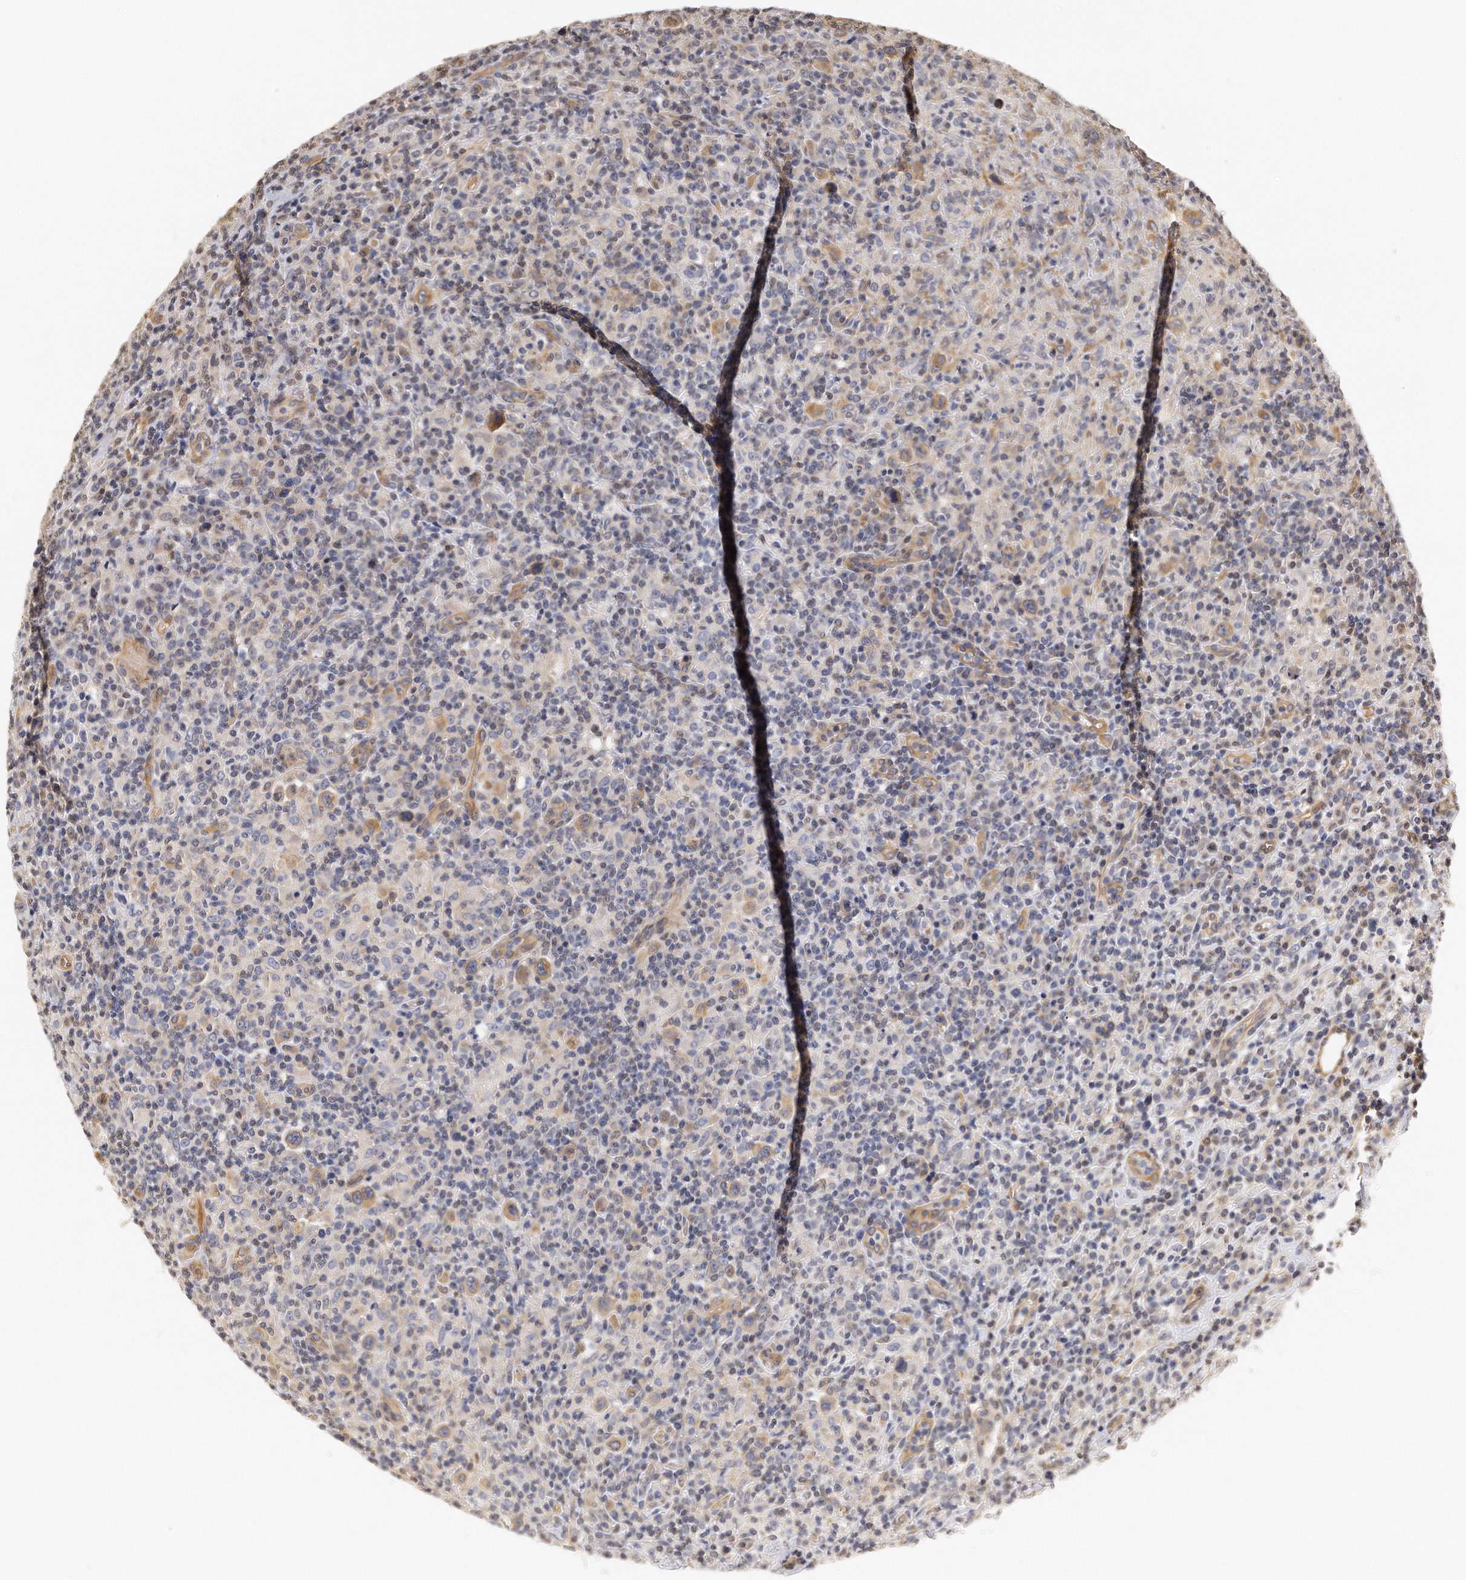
{"staining": {"intensity": "moderate", "quantity": ">75%", "location": "cytoplasmic/membranous"}, "tissue": "lymphoma", "cell_type": "Tumor cells", "image_type": "cancer", "snomed": [{"axis": "morphology", "description": "Hodgkin's disease, NOS"}, {"axis": "topography", "description": "Lymph node"}], "caption": "Protein expression analysis of lymphoma displays moderate cytoplasmic/membranous positivity in approximately >75% of tumor cells. The staining was performed using DAB to visualize the protein expression in brown, while the nuclei were stained in blue with hematoxylin (Magnification: 20x).", "gene": "CHST7", "patient": {"sex": "male", "age": 65}}